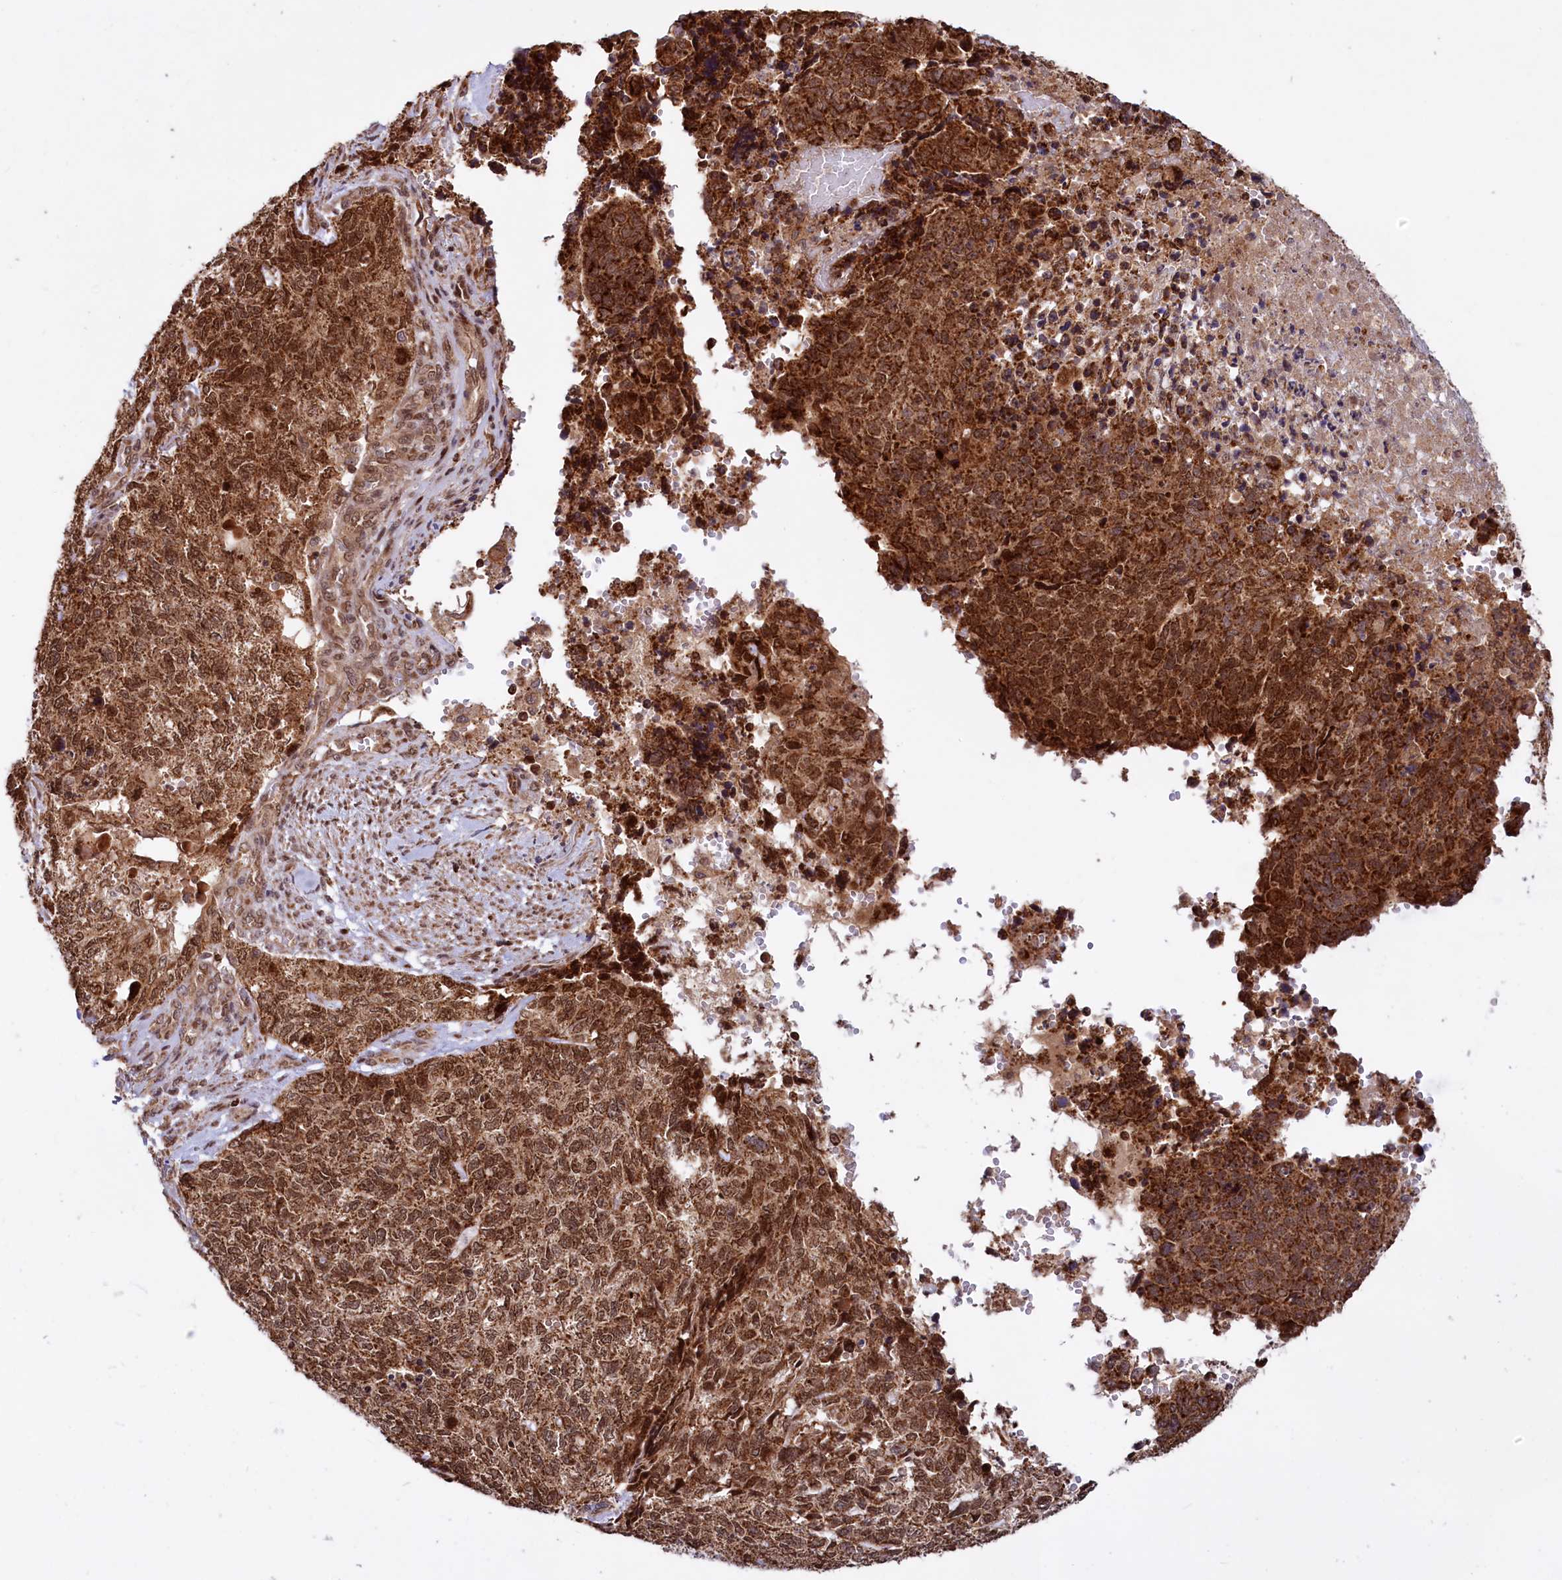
{"staining": {"intensity": "strong", "quantity": ">75%", "location": "cytoplasmic/membranous,nuclear"}, "tissue": "cervical cancer", "cell_type": "Tumor cells", "image_type": "cancer", "snomed": [{"axis": "morphology", "description": "Squamous cell carcinoma, NOS"}, {"axis": "topography", "description": "Cervix"}], "caption": "Tumor cells demonstrate high levels of strong cytoplasmic/membranous and nuclear positivity in about >75% of cells in human cervical squamous cell carcinoma.", "gene": "PHC3", "patient": {"sex": "female", "age": 63}}